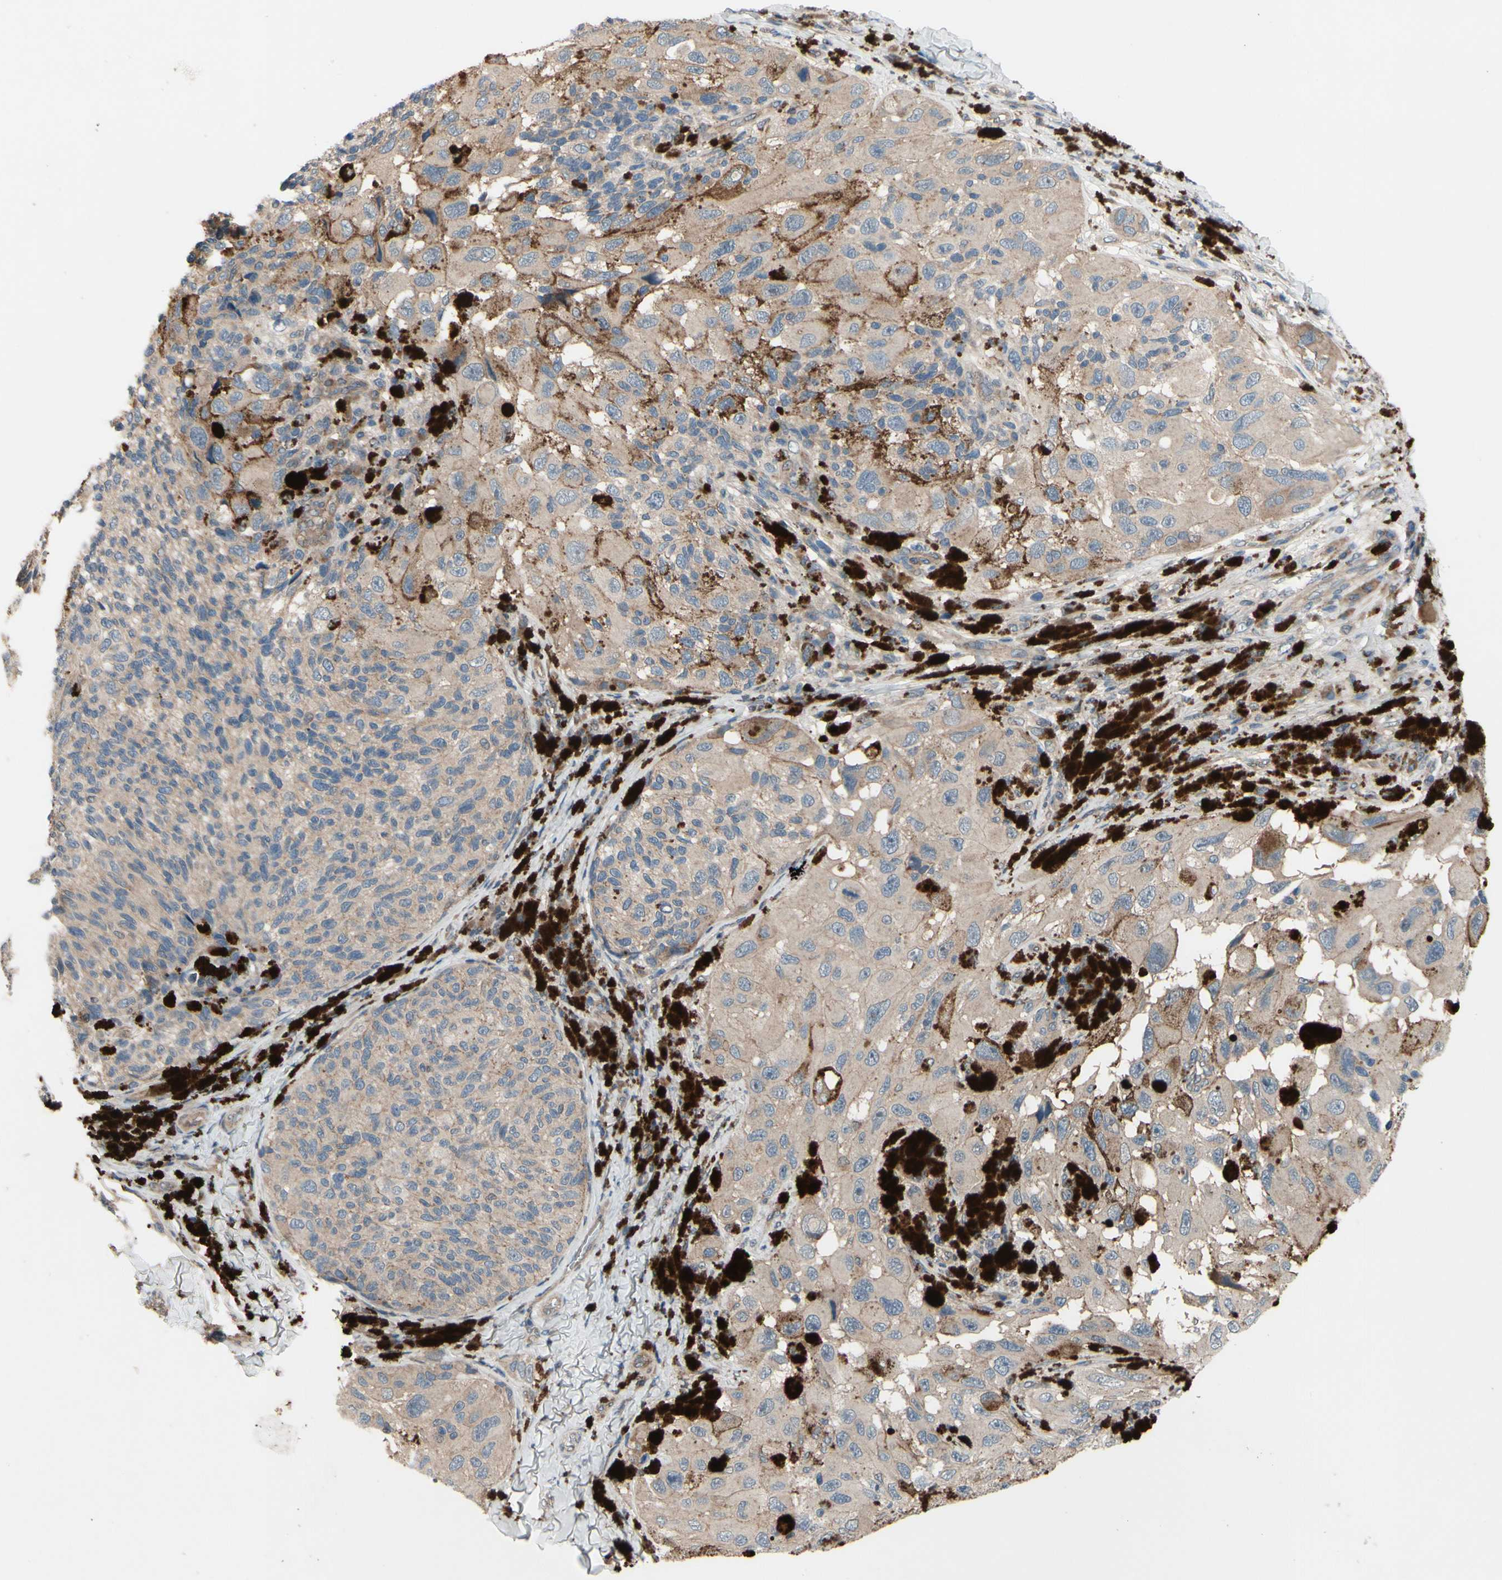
{"staining": {"intensity": "weak", "quantity": "<25%", "location": "cytoplasmic/membranous"}, "tissue": "melanoma", "cell_type": "Tumor cells", "image_type": "cancer", "snomed": [{"axis": "morphology", "description": "Malignant melanoma, NOS"}, {"axis": "topography", "description": "Skin"}], "caption": "Human melanoma stained for a protein using immunohistochemistry (IHC) reveals no positivity in tumor cells.", "gene": "ICAM5", "patient": {"sex": "female", "age": 73}}